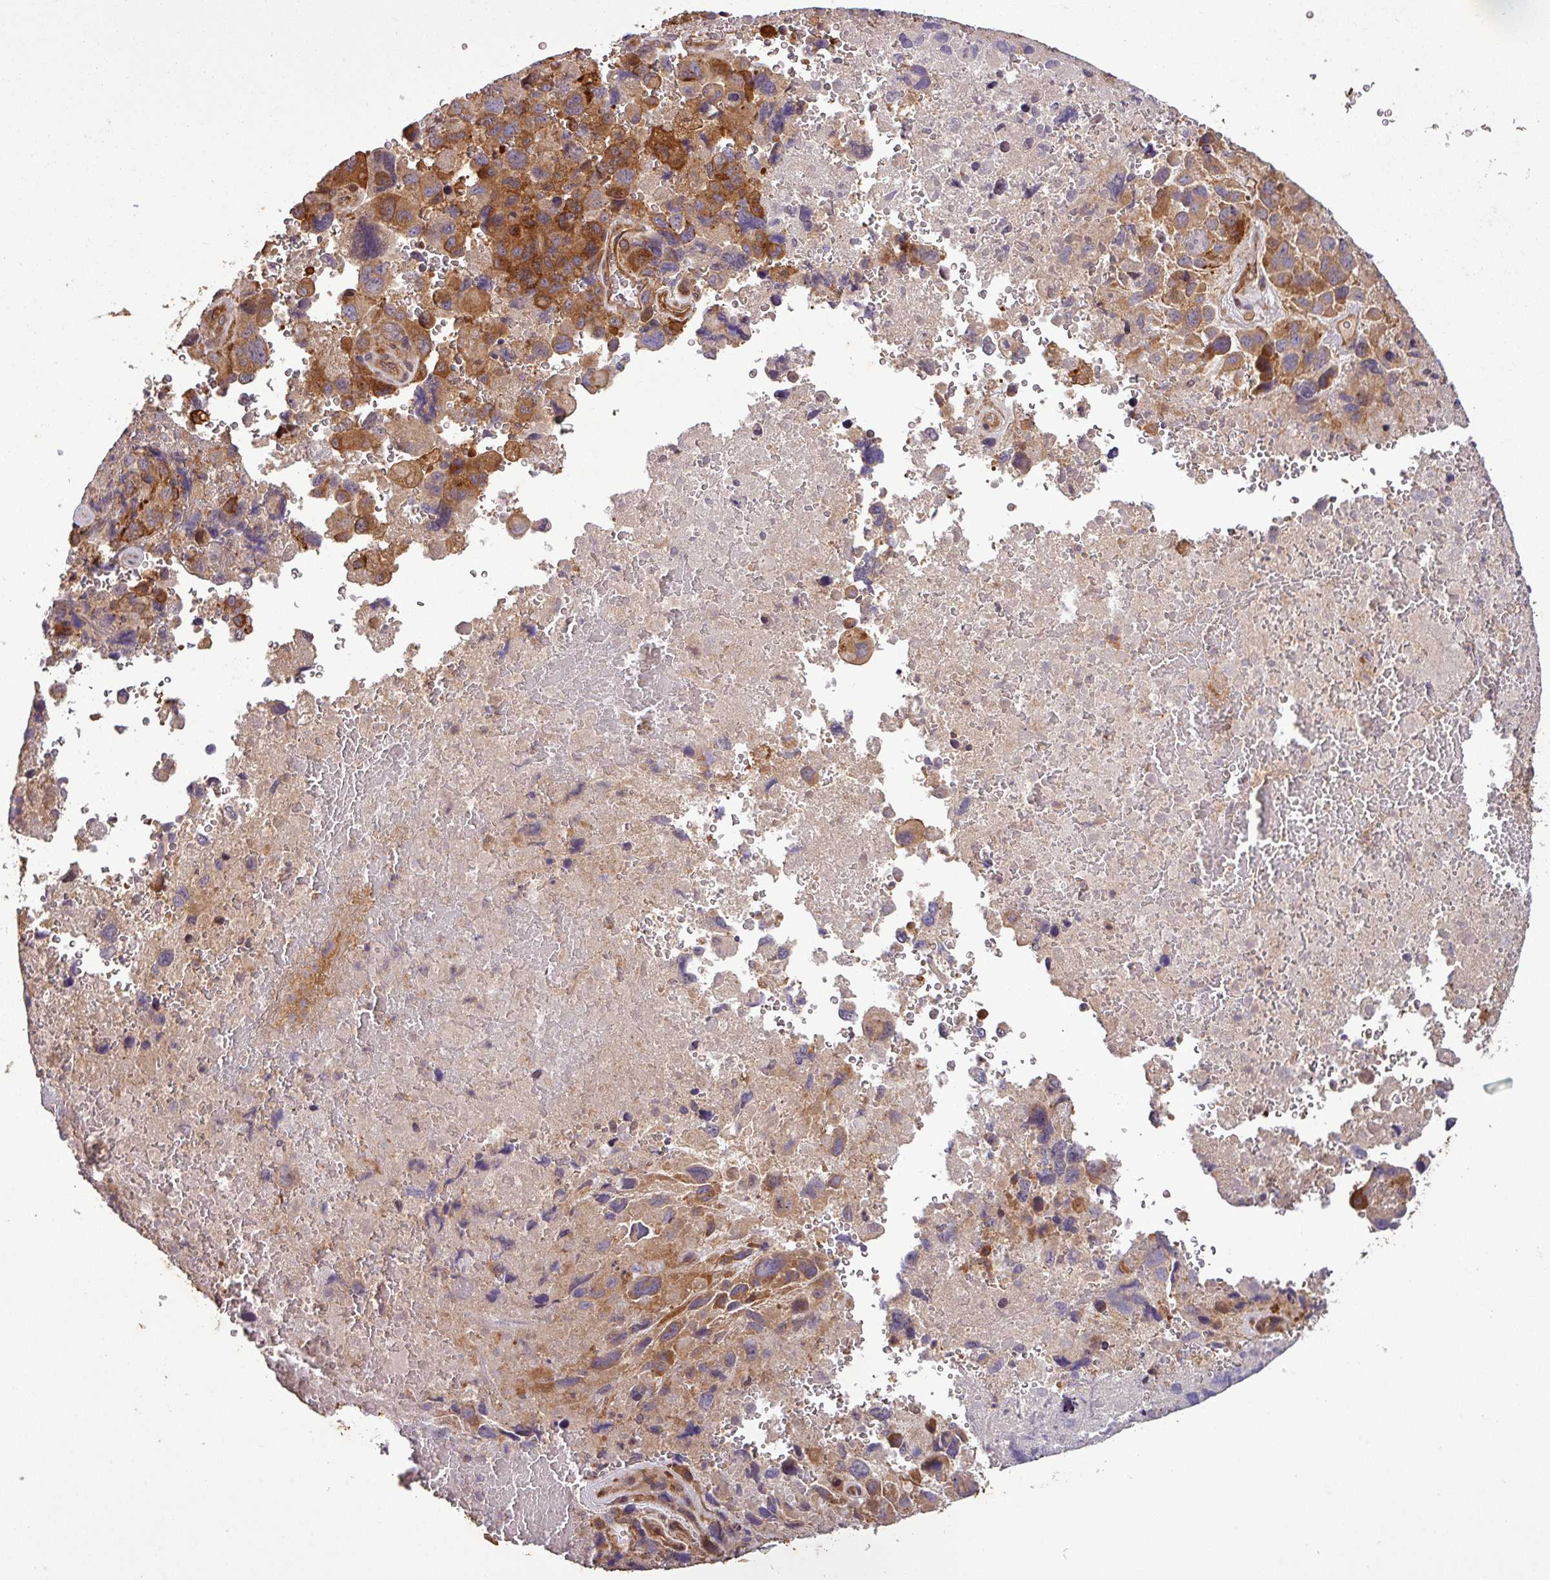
{"staining": {"intensity": "strong", "quantity": "25%-75%", "location": "cytoplasmic/membranous"}, "tissue": "melanoma", "cell_type": "Tumor cells", "image_type": "cancer", "snomed": [{"axis": "morphology", "description": "Malignant melanoma, Metastatic site"}, {"axis": "topography", "description": "Brain"}], "caption": "Malignant melanoma (metastatic site) stained with a brown dye exhibits strong cytoplasmic/membranous positive expression in approximately 25%-75% of tumor cells.", "gene": "SIRPB2", "patient": {"sex": "female", "age": 53}}